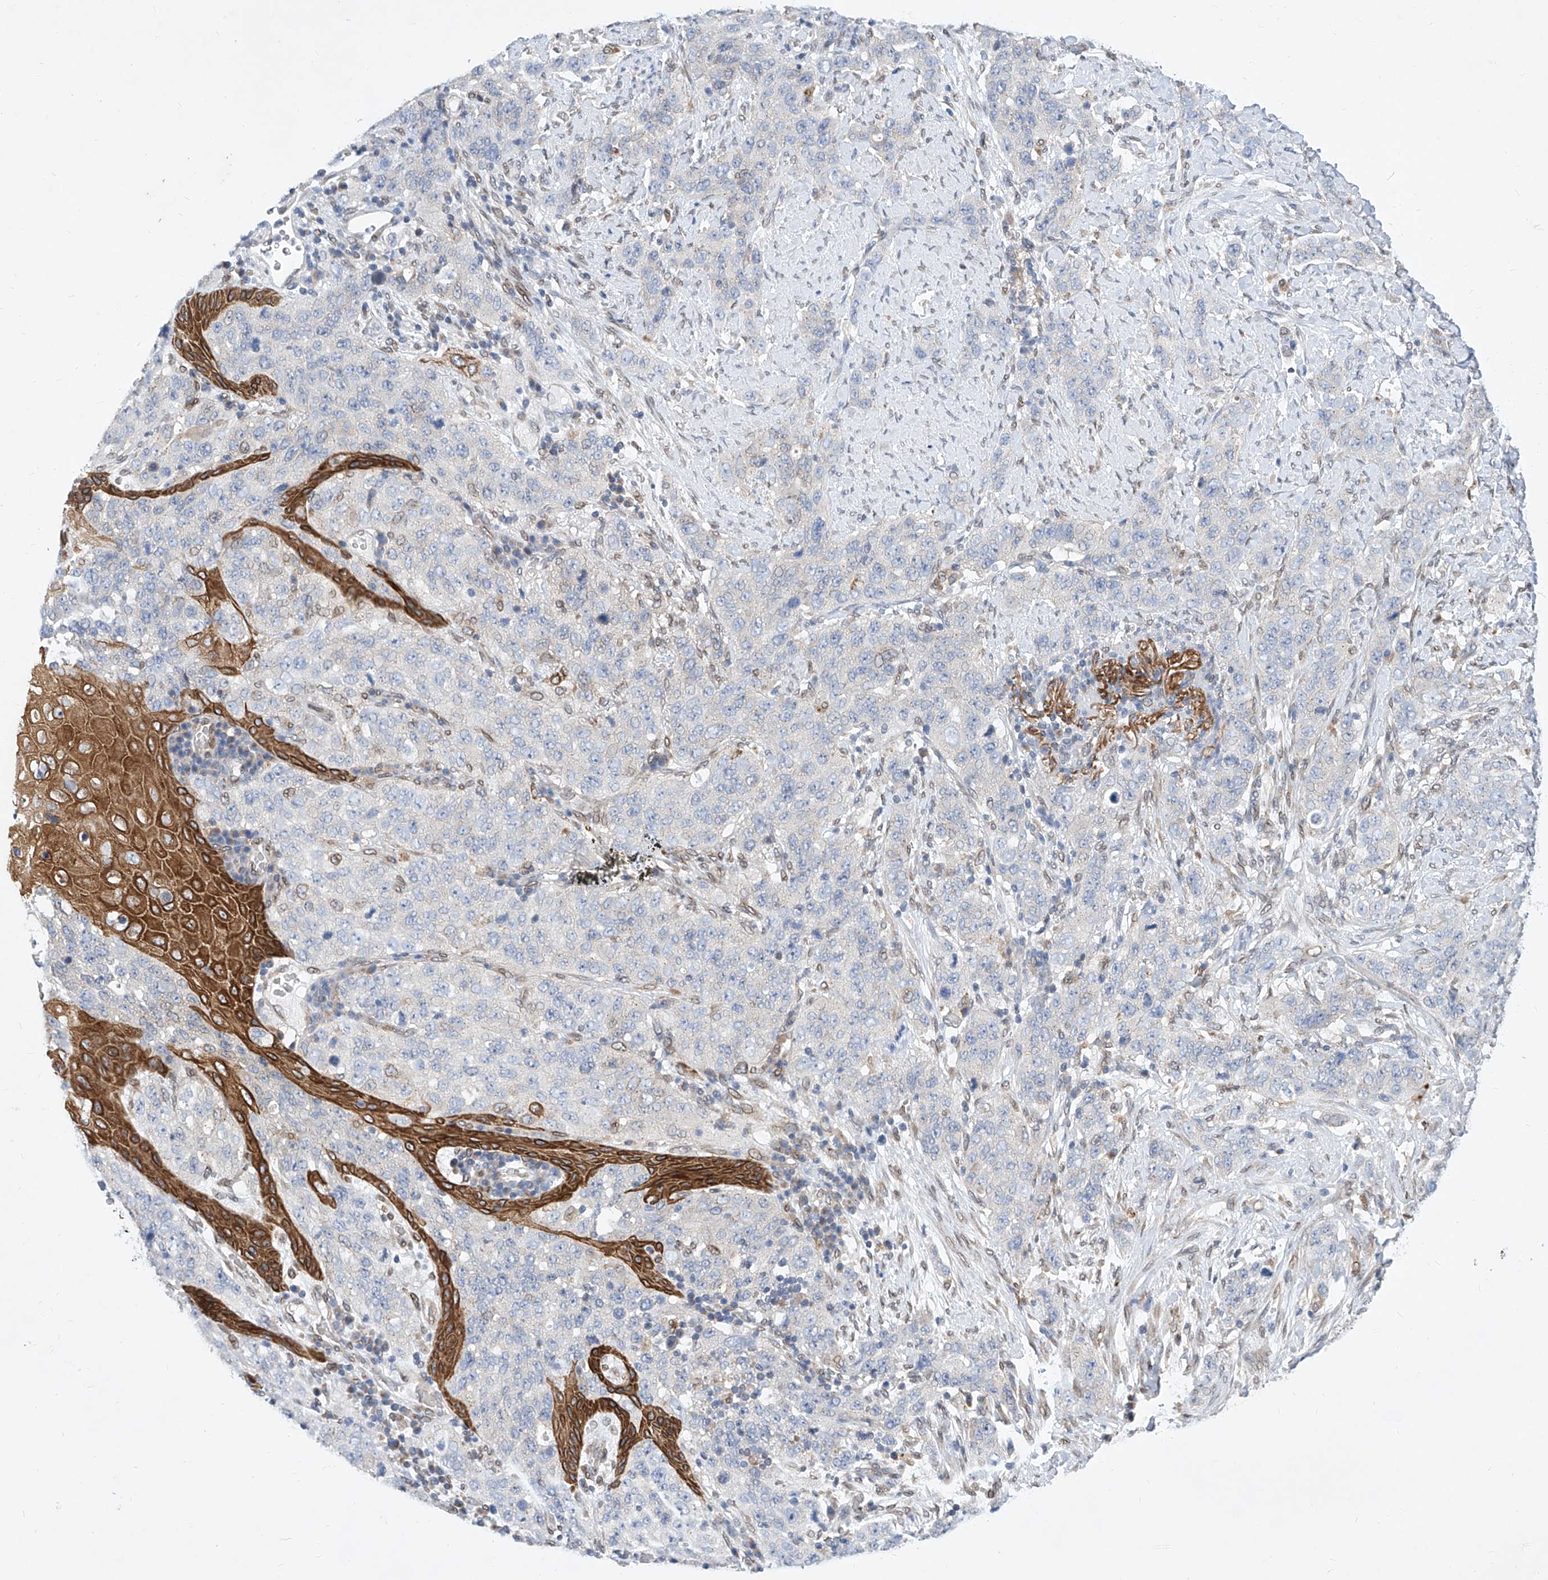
{"staining": {"intensity": "negative", "quantity": "none", "location": "none"}, "tissue": "stomach cancer", "cell_type": "Tumor cells", "image_type": "cancer", "snomed": [{"axis": "morphology", "description": "Adenocarcinoma, NOS"}, {"axis": "topography", "description": "Stomach"}], "caption": "Image shows no significant protein positivity in tumor cells of stomach cancer (adenocarcinoma).", "gene": "MX2", "patient": {"sex": "male", "age": 48}}